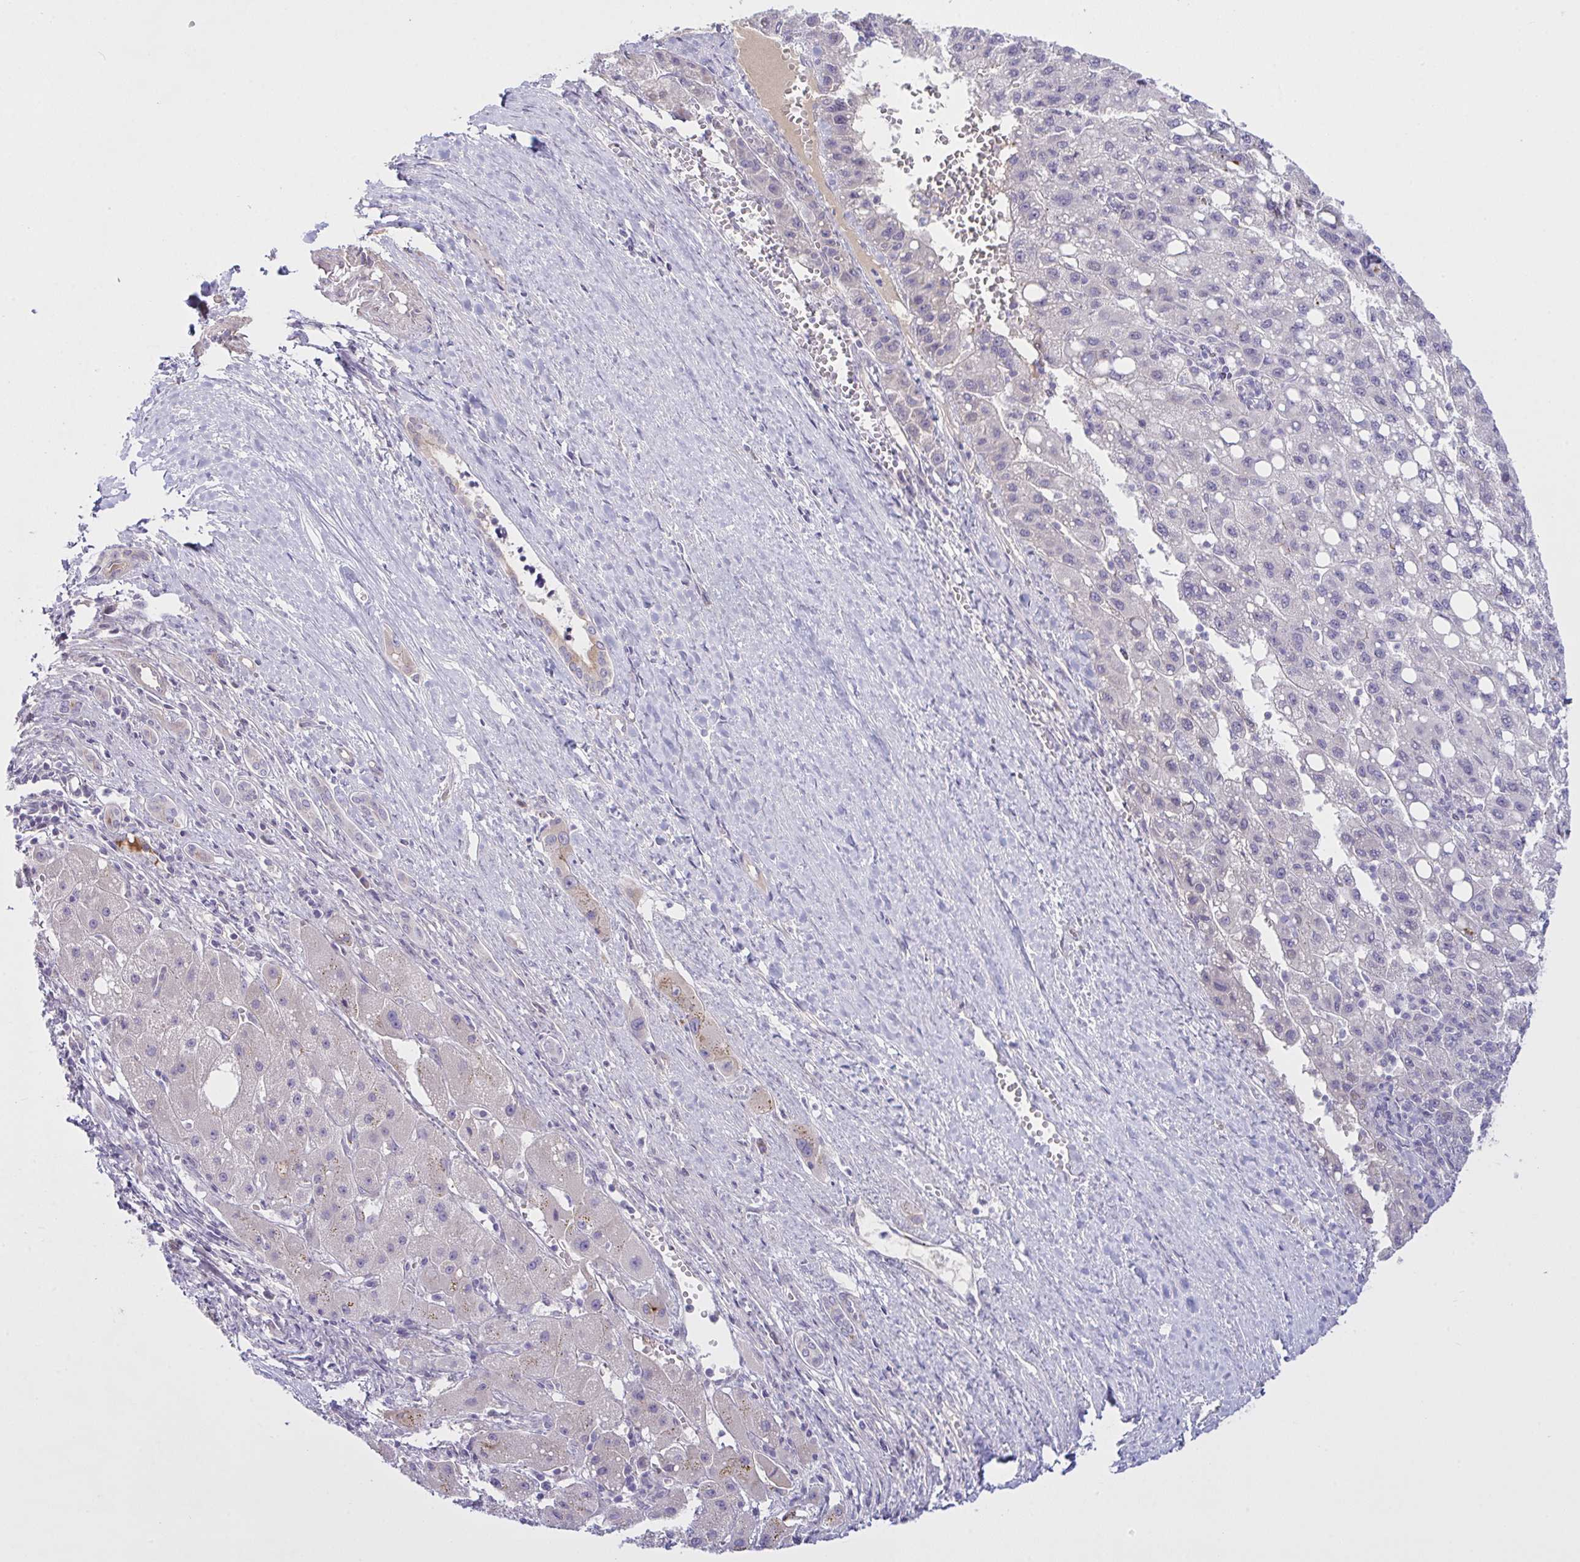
{"staining": {"intensity": "negative", "quantity": "none", "location": "none"}, "tissue": "liver cancer", "cell_type": "Tumor cells", "image_type": "cancer", "snomed": [{"axis": "morphology", "description": "Carcinoma, Hepatocellular, NOS"}, {"axis": "topography", "description": "Liver"}], "caption": "Immunohistochemical staining of human liver cancer (hepatocellular carcinoma) reveals no significant positivity in tumor cells. (Brightfield microscopy of DAB IHC at high magnification).", "gene": "SYNPO2L", "patient": {"sex": "female", "age": 82}}